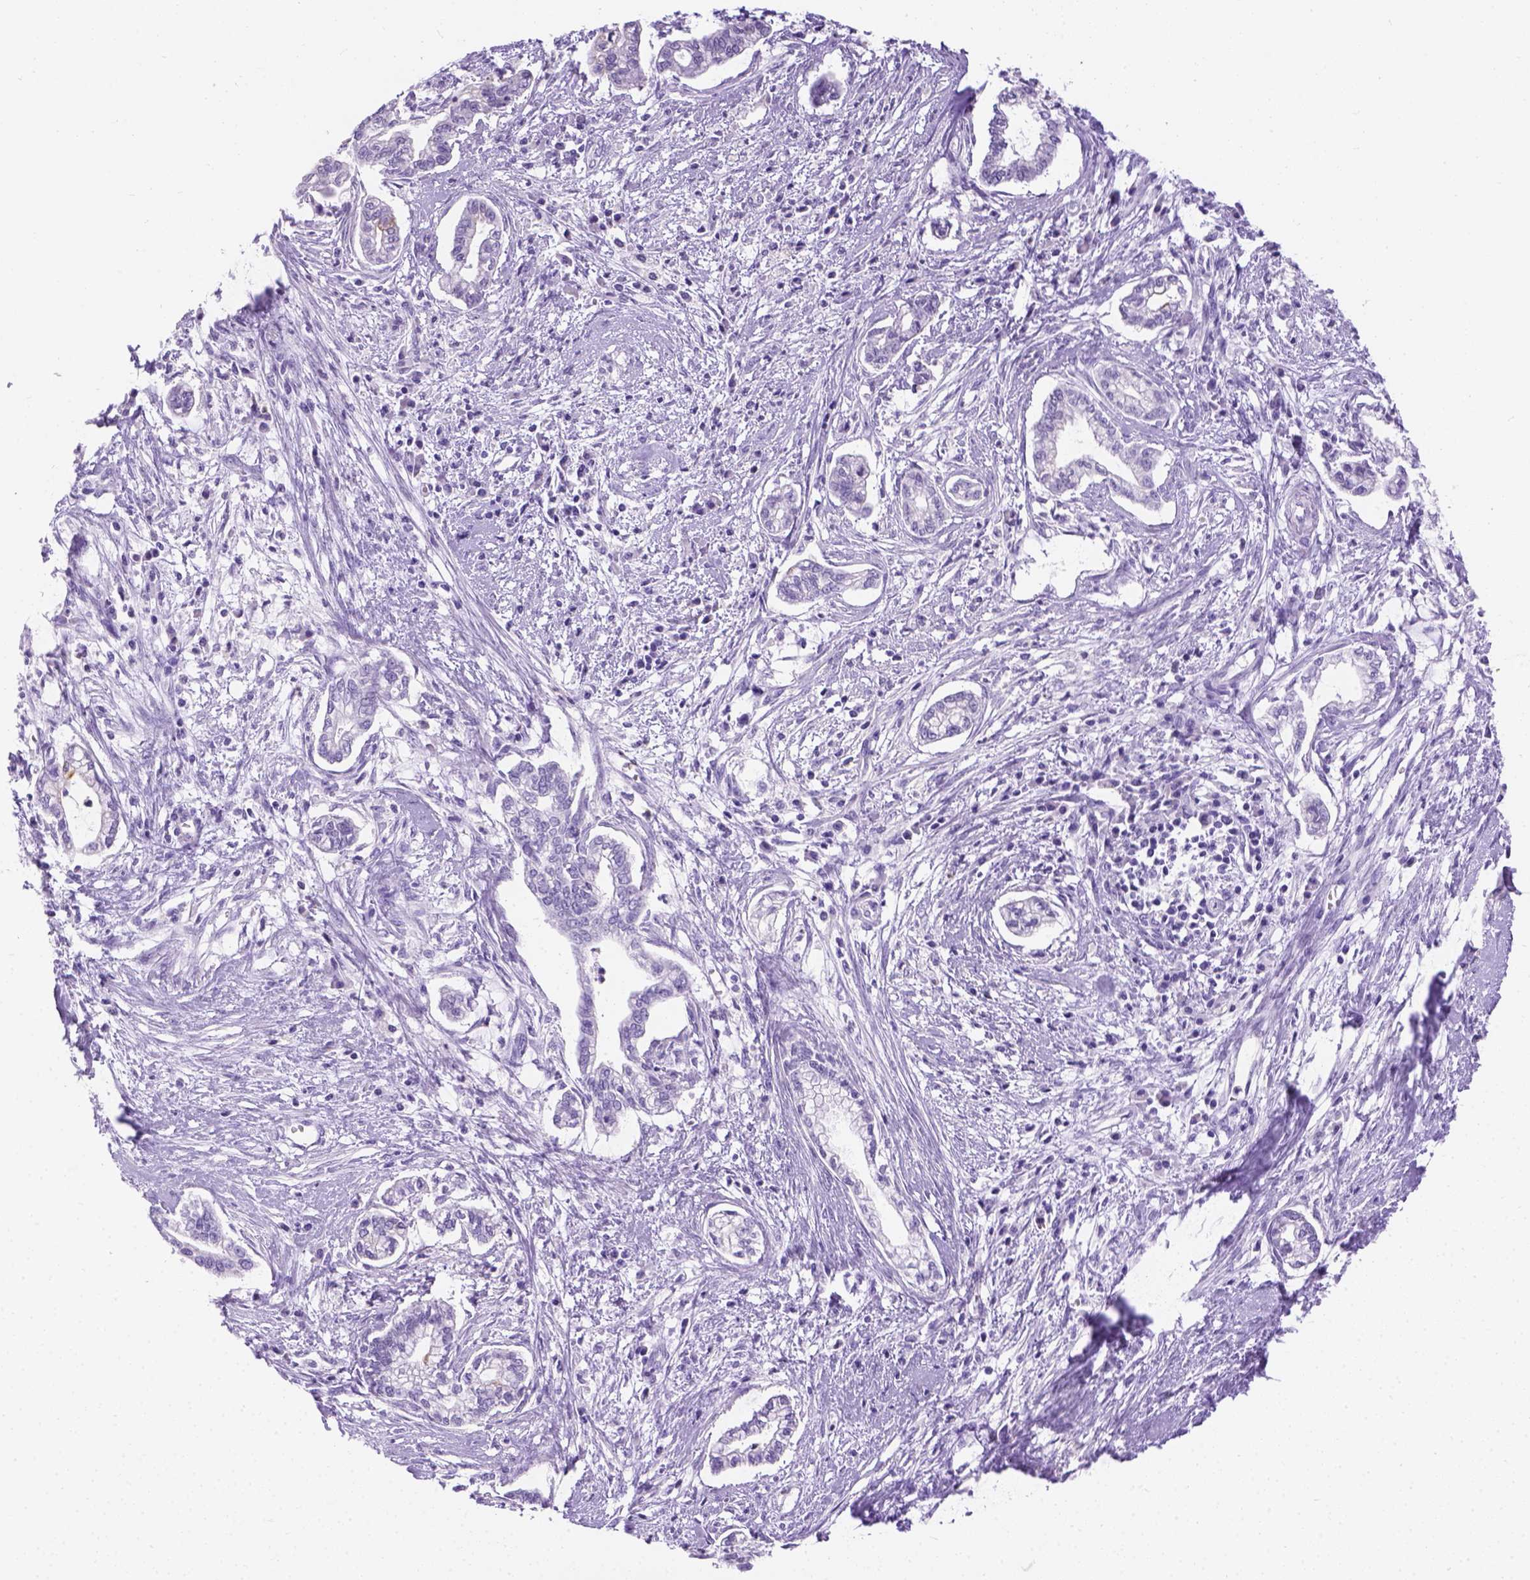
{"staining": {"intensity": "negative", "quantity": "none", "location": "none"}, "tissue": "cervical cancer", "cell_type": "Tumor cells", "image_type": "cancer", "snomed": [{"axis": "morphology", "description": "Adenocarcinoma, NOS"}, {"axis": "topography", "description": "Cervix"}], "caption": "High magnification brightfield microscopy of cervical cancer stained with DAB (3,3'-diaminobenzidine) (brown) and counterstained with hematoxylin (blue): tumor cells show no significant expression. The staining is performed using DAB brown chromogen with nuclei counter-stained in using hematoxylin.", "gene": "TMEM38A", "patient": {"sex": "female", "age": 62}}